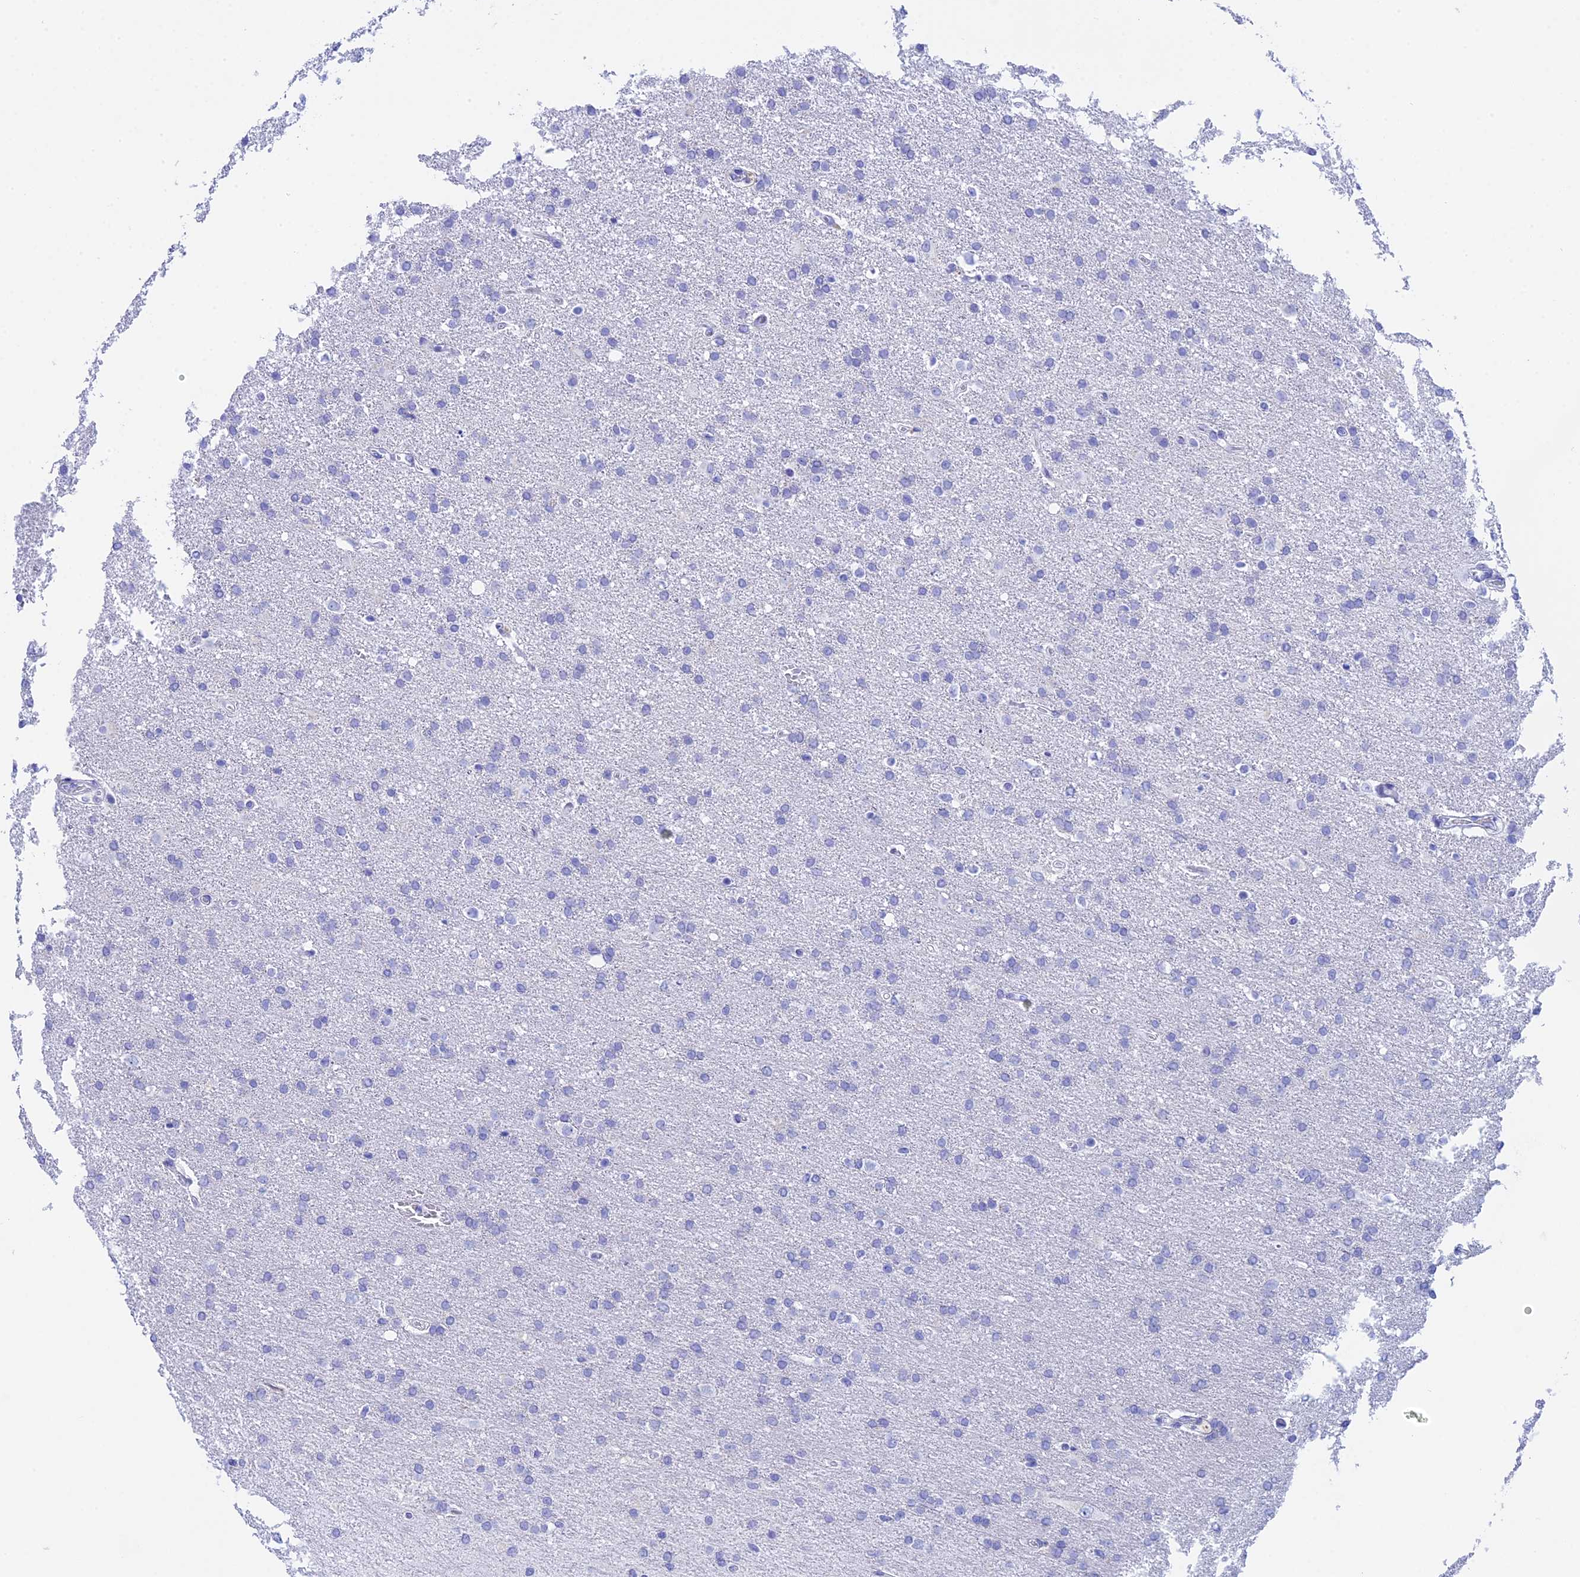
{"staining": {"intensity": "negative", "quantity": "none", "location": "none"}, "tissue": "glioma", "cell_type": "Tumor cells", "image_type": "cancer", "snomed": [{"axis": "morphology", "description": "Glioma, malignant, High grade"}, {"axis": "topography", "description": "Brain"}], "caption": "The immunohistochemistry (IHC) photomicrograph has no significant positivity in tumor cells of glioma tissue.", "gene": "TEX101", "patient": {"sex": "male", "age": 72}}